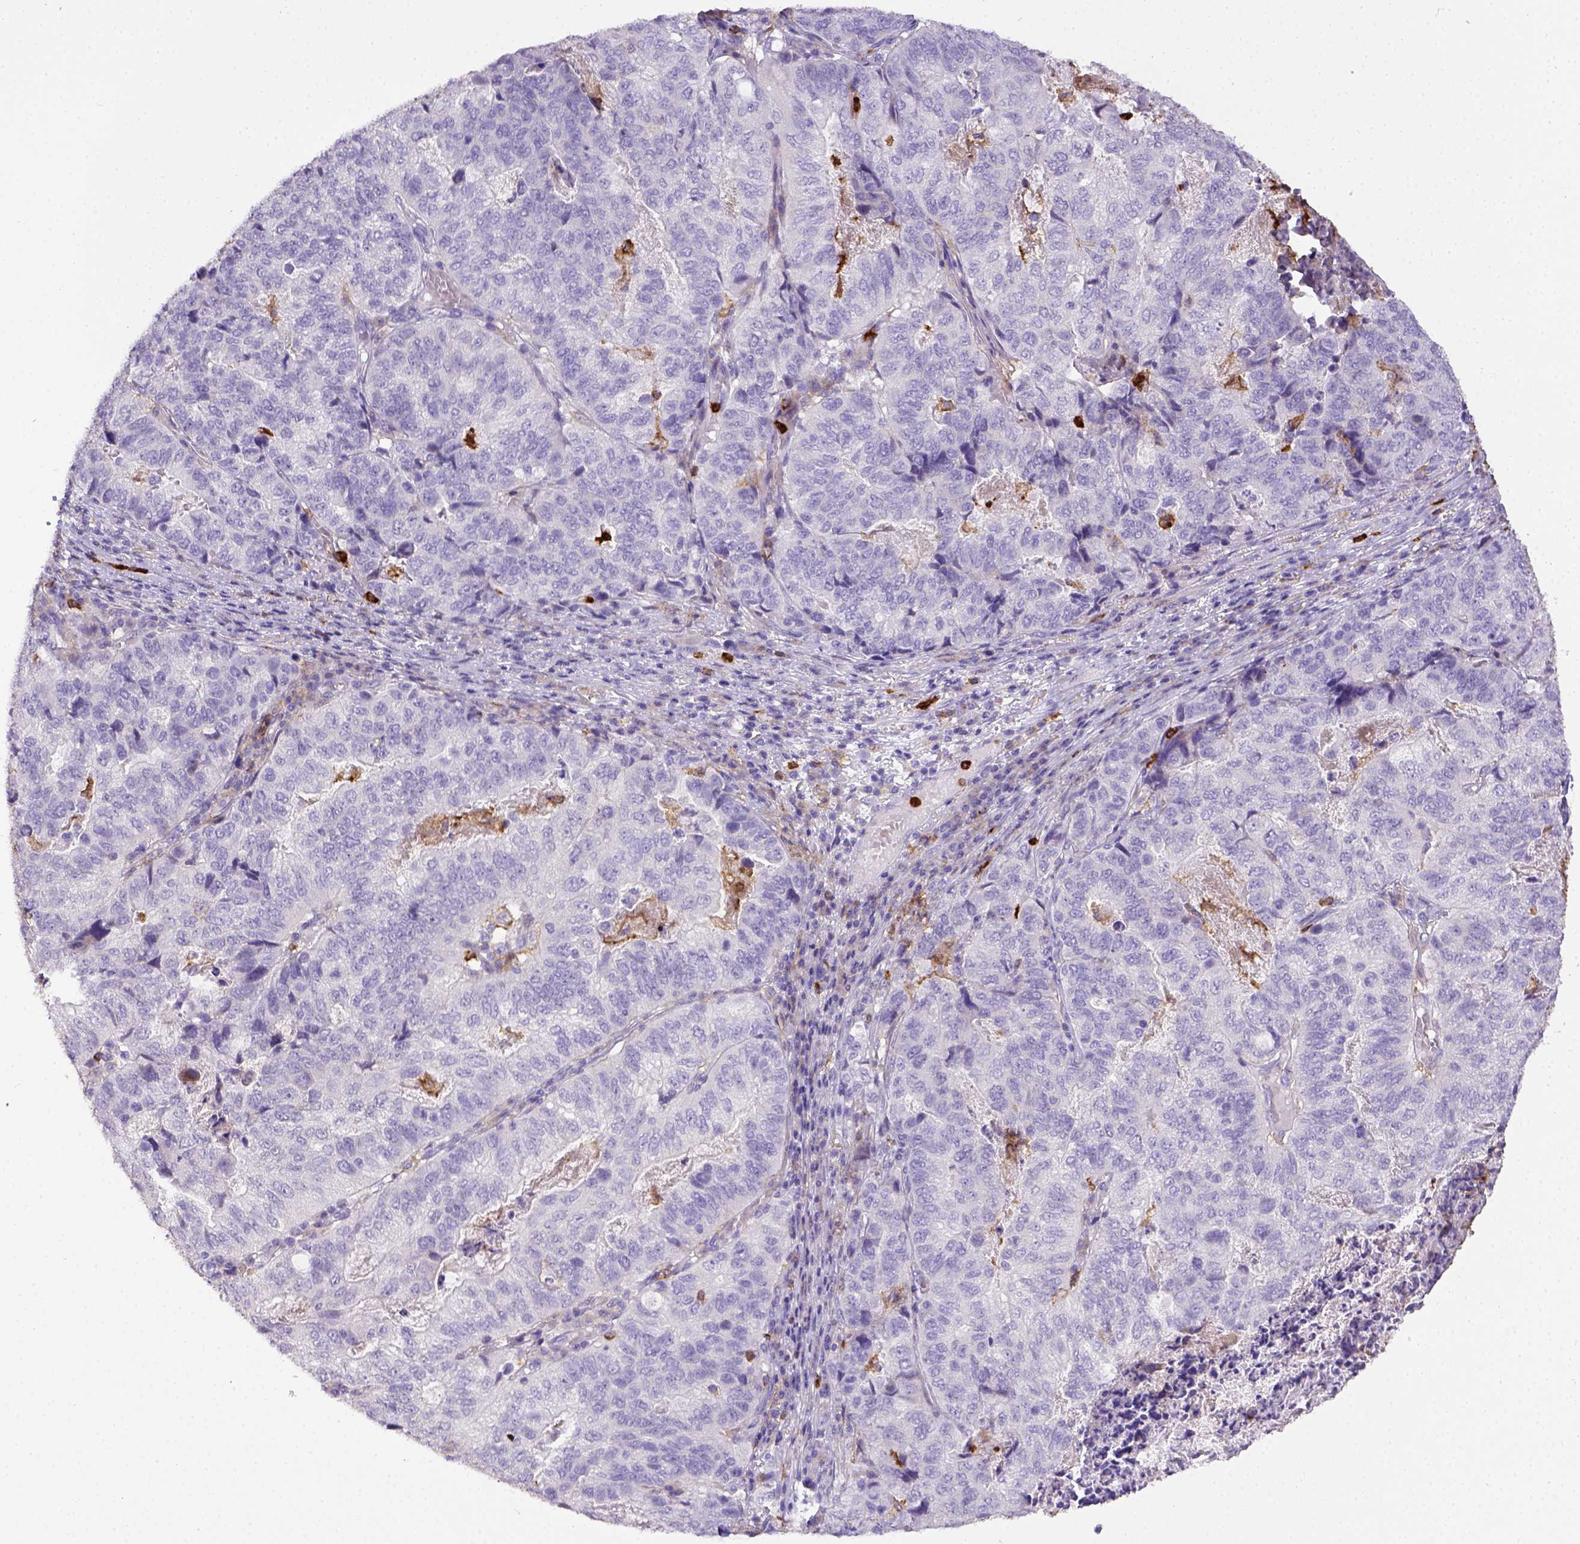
{"staining": {"intensity": "negative", "quantity": "none", "location": "none"}, "tissue": "stomach cancer", "cell_type": "Tumor cells", "image_type": "cancer", "snomed": [{"axis": "morphology", "description": "Adenocarcinoma, NOS"}, {"axis": "topography", "description": "Stomach, upper"}], "caption": "The immunohistochemistry (IHC) photomicrograph has no significant expression in tumor cells of adenocarcinoma (stomach) tissue. (Brightfield microscopy of DAB immunohistochemistry at high magnification).", "gene": "ITGAM", "patient": {"sex": "female", "age": 67}}